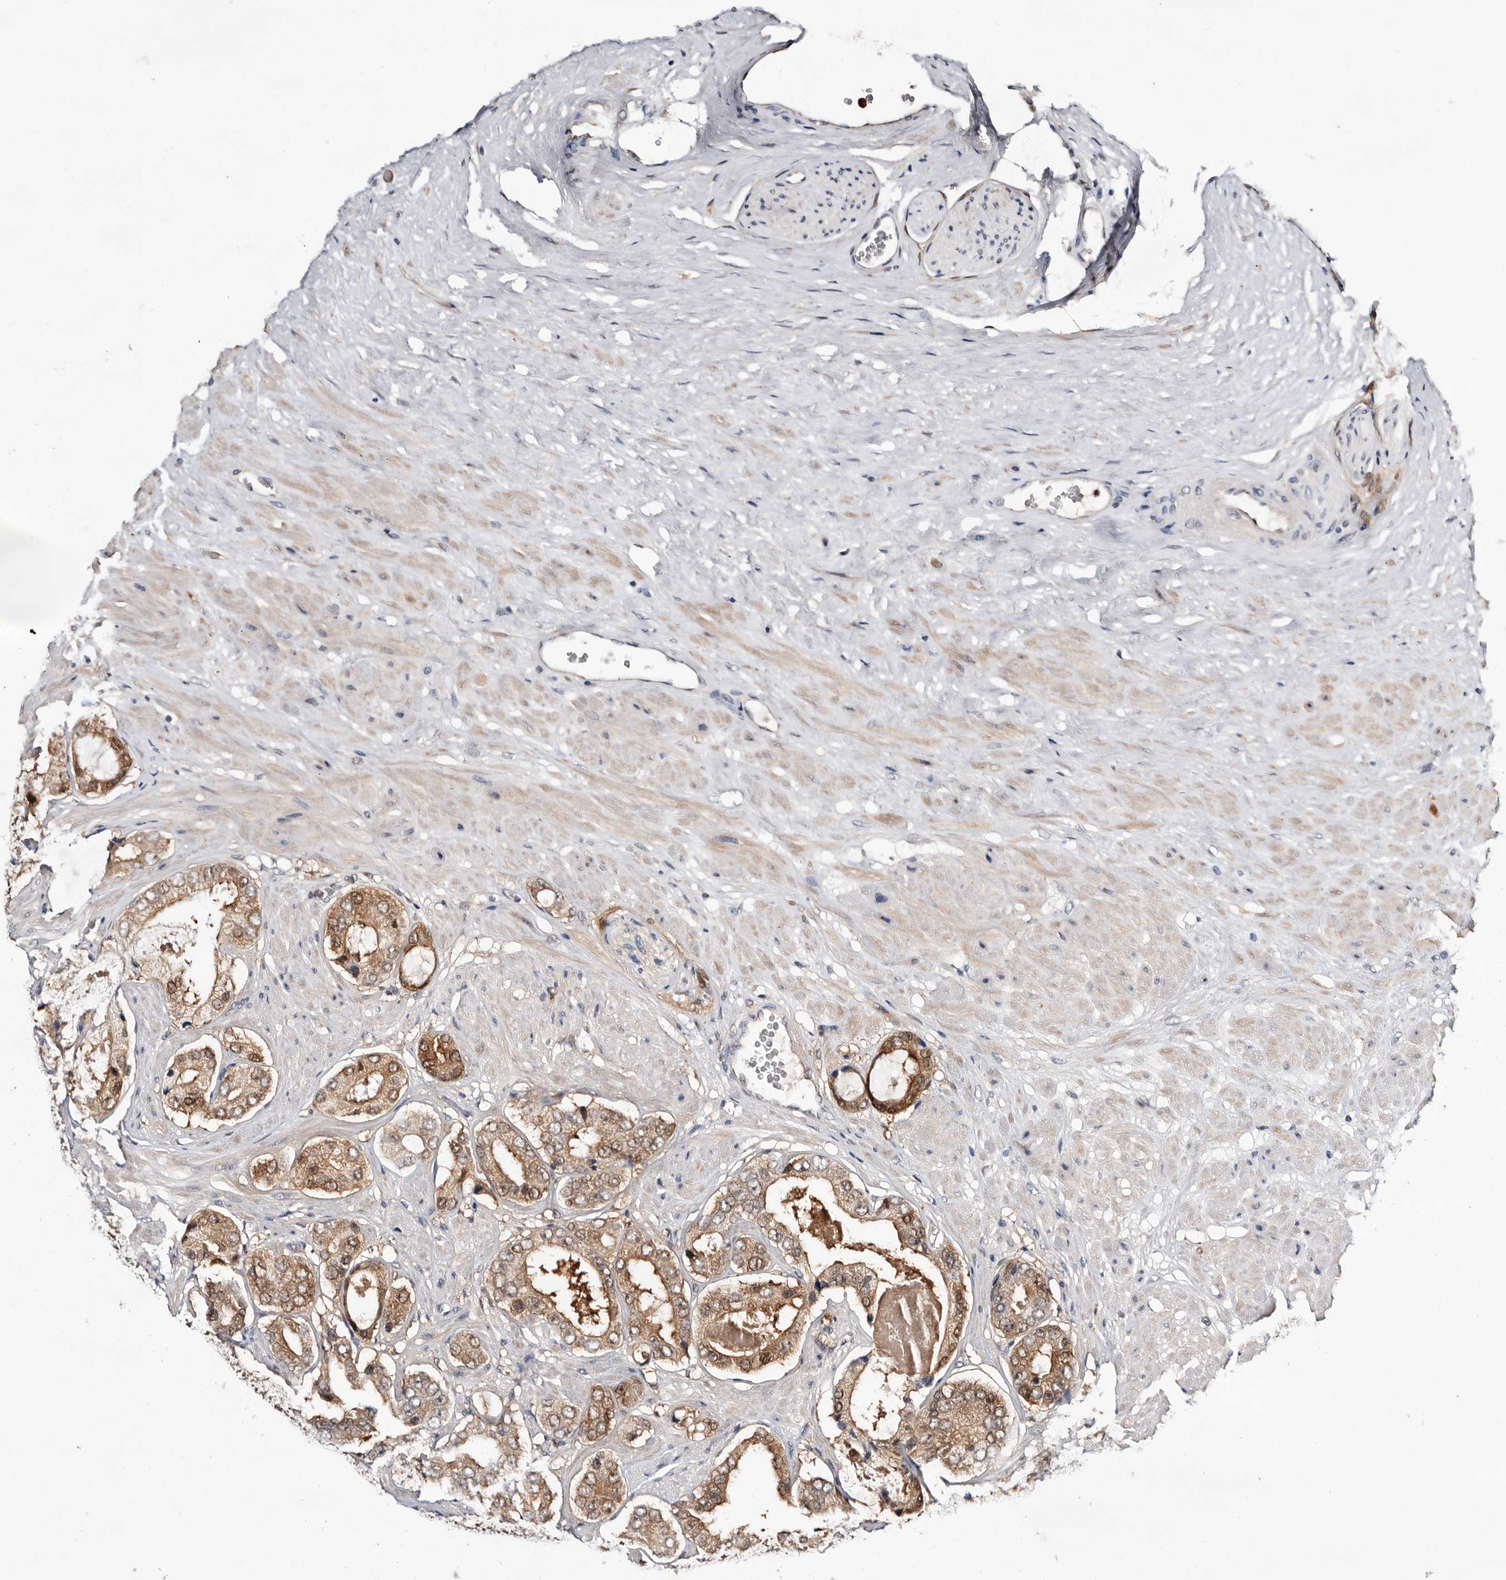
{"staining": {"intensity": "moderate", "quantity": ">75%", "location": "cytoplasmic/membranous,nuclear"}, "tissue": "prostate cancer", "cell_type": "Tumor cells", "image_type": "cancer", "snomed": [{"axis": "morphology", "description": "Adenocarcinoma, High grade"}, {"axis": "topography", "description": "Prostate"}], "caption": "A photomicrograph of high-grade adenocarcinoma (prostate) stained for a protein reveals moderate cytoplasmic/membranous and nuclear brown staining in tumor cells.", "gene": "TP53I3", "patient": {"sex": "male", "age": 59}}